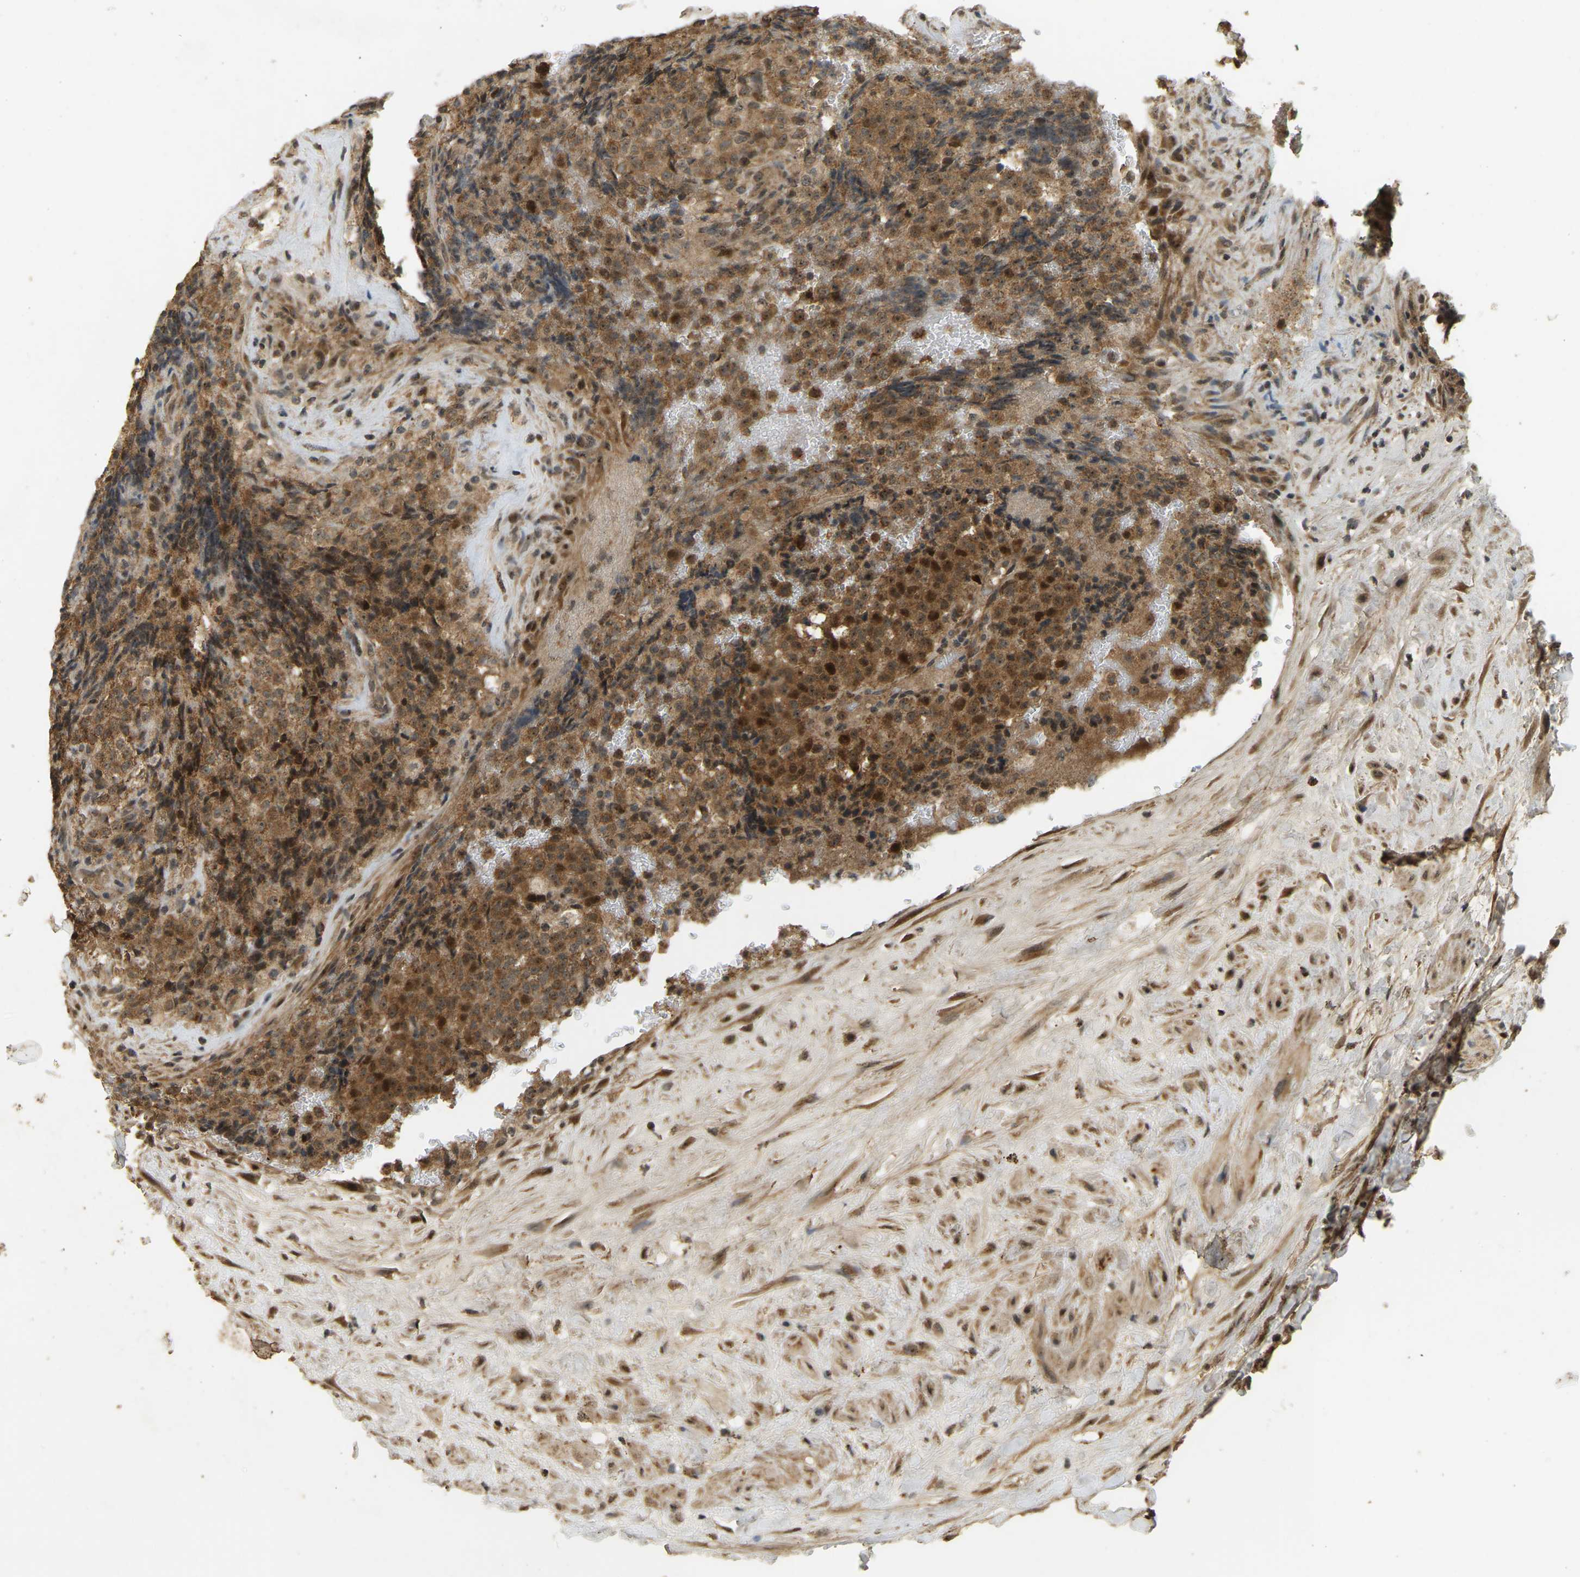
{"staining": {"intensity": "moderate", "quantity": ">75%", "location": "cytoplasmic/membranous,nuclear"}, "tissue": "testis cancer", "cell_type": "Tumor cells", "image_type": "cancer", "snomed": [{"axis": "morphology", "description": "Seminoma, NOS"}, {"axis": "topography", "description": "Testis"}], "caption": "A micrograph of human testis cancer (seminoma) stained for a protein demonstrates moderate cytoplasmic/membranous and nuclear brown staining in tumor cells. (brown staining indicates protein expression, while blue staining denotes nuclei).", "gene": "BRF2", "patient": {"sex": "male", "age": 59}}